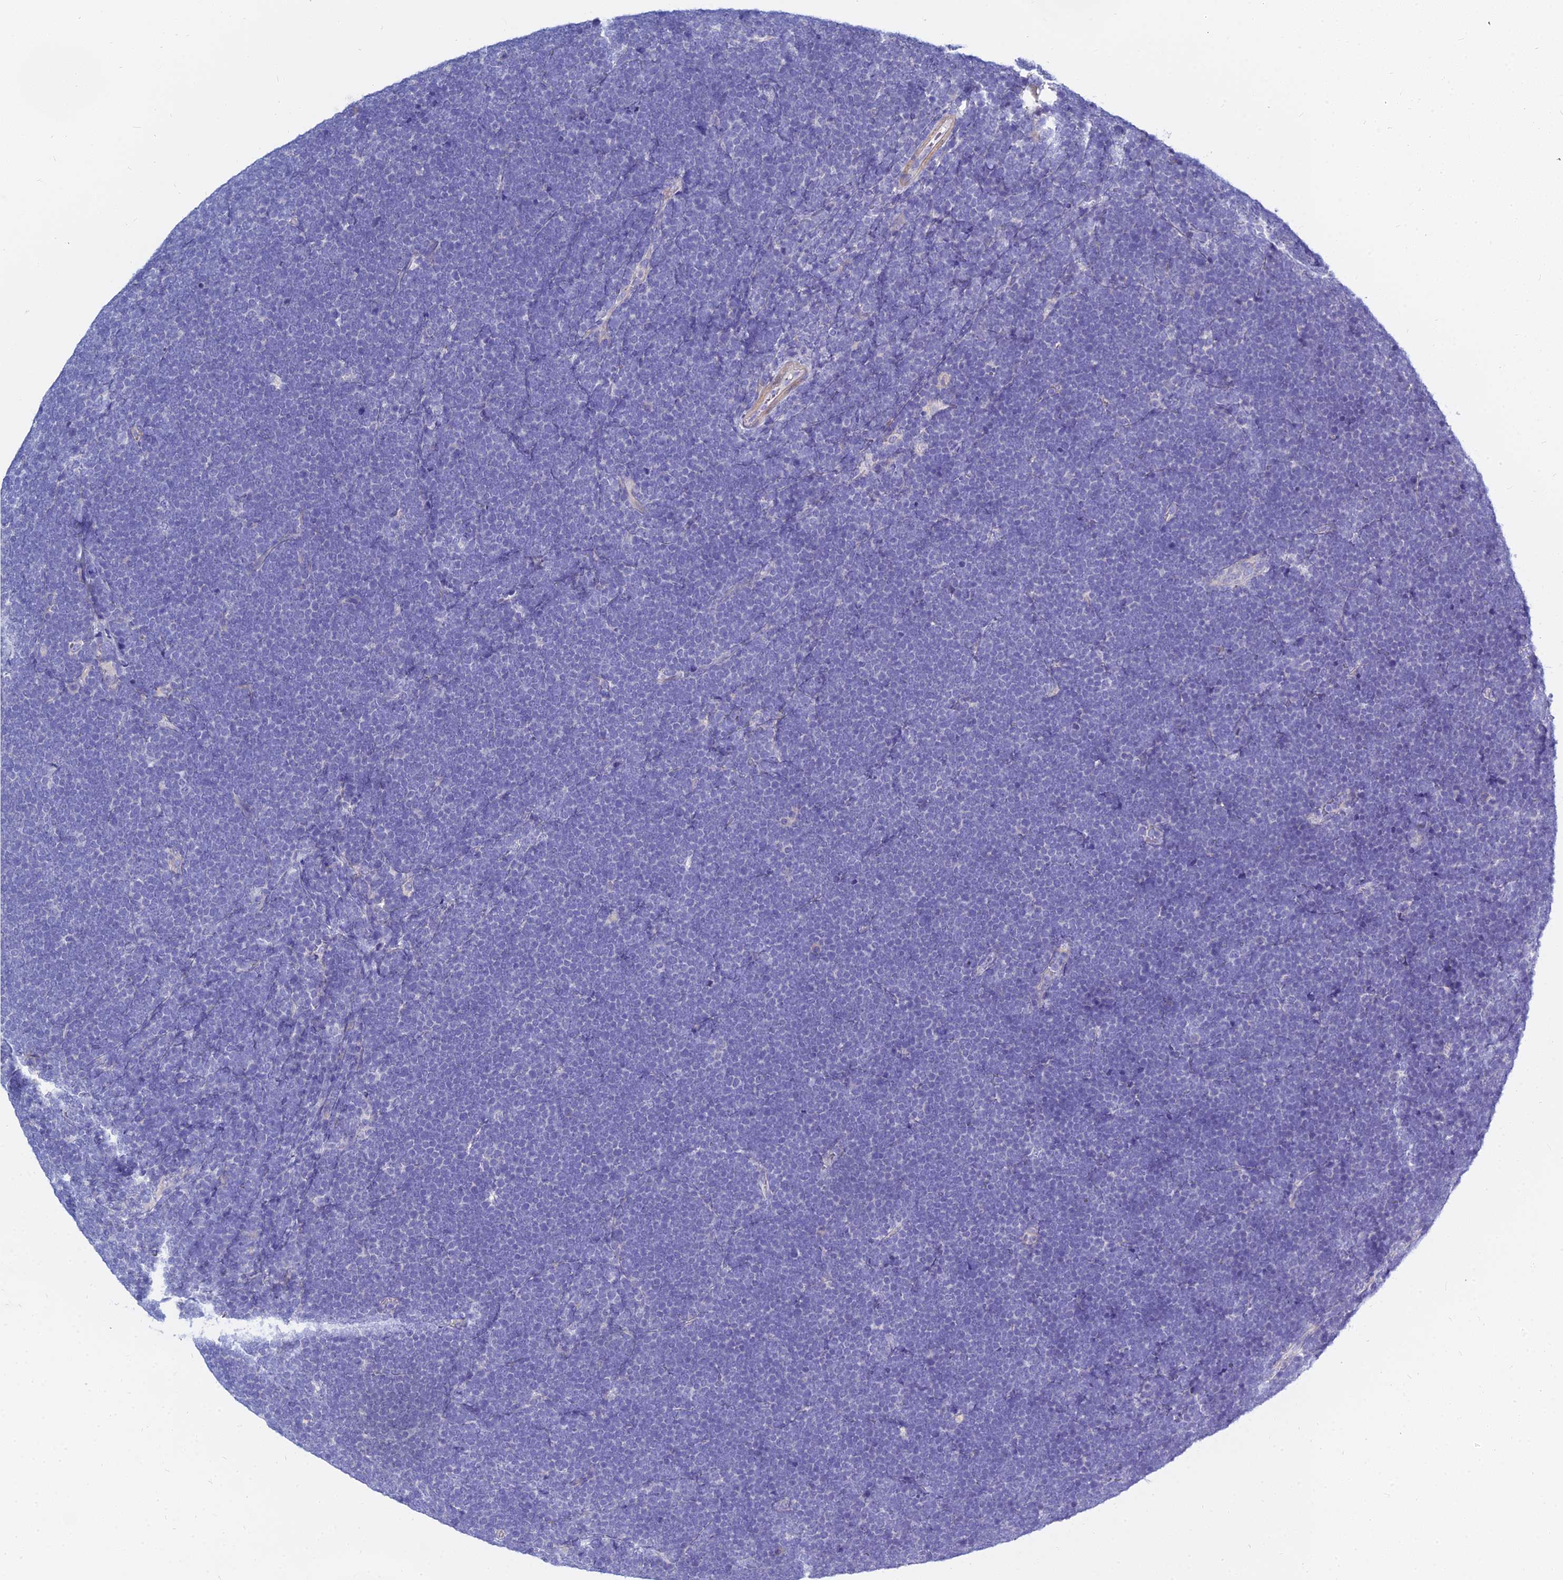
{"staining": {"intensity": "negative", "quantity": "none", "location": "none"}, "tissue": "lymphoma", "cell_type": "Tumor cells", "image_type": "cancer", "snomed": [{"axis": "morphology", "description": "Malignant lymphoma, non-Hodgkin's type, High grade"}, {"axis": "topography", "description": "Lymph node"}], "caption": "This is an IHC histopathology image of lymphoma. There is no expression in tumor cells.", "gene": "ZNF552", "patient": {"sex": "male", "age": 13}}